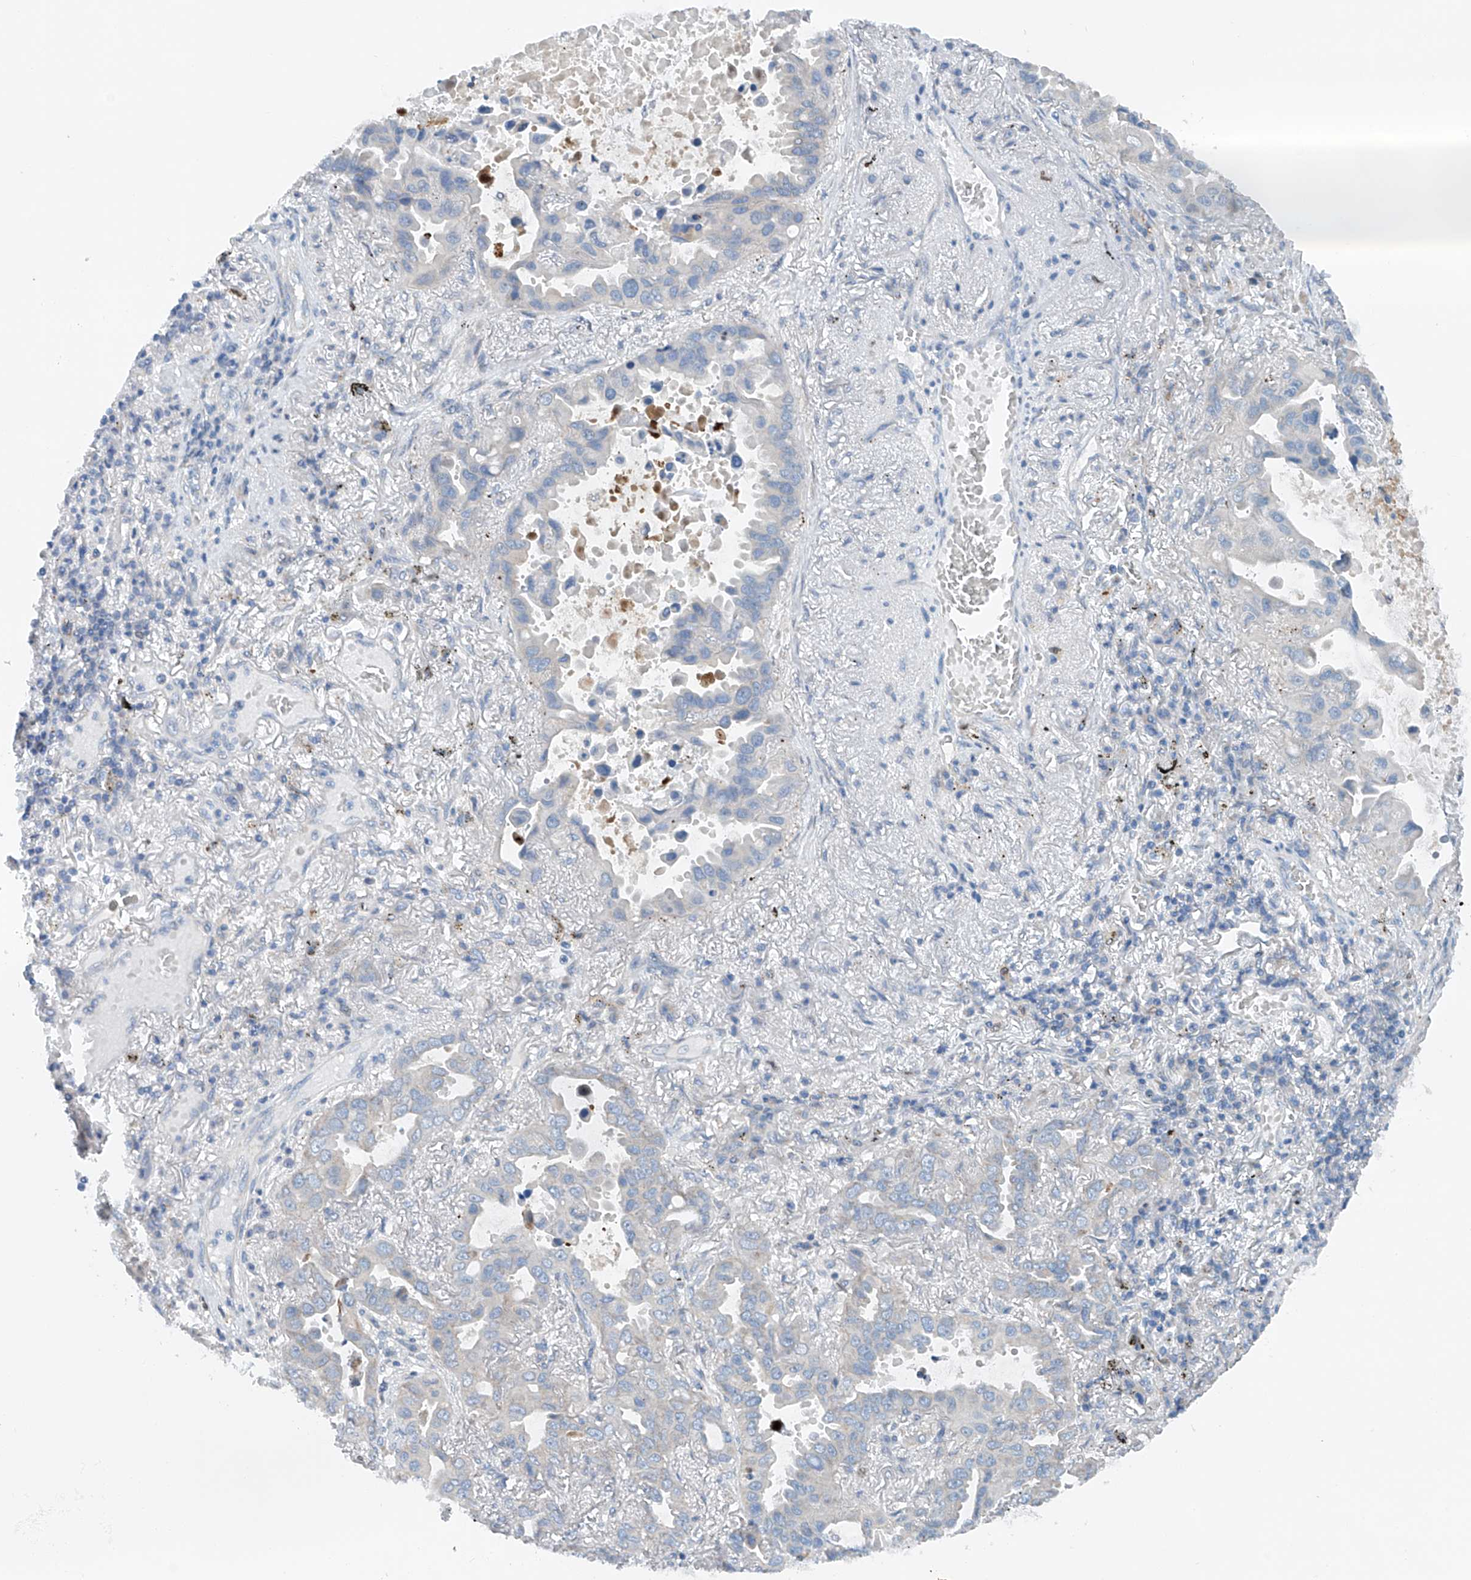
{"staining": {"intensity": "negative", "quantity": "none", "location": "none"}, "tissue": "lung cancer", "cell_type": "Tumor cells", "image_type": "cancer", "snomed": [{"axis": "morphology", "description": "Adenocarcinoma, NOS"}, {"axis": "topography", "description": "Lung"}], "caption": "Immunohistochemistry (IHC) histopathology image of neoplastic tissue: lung adenocarcinoma stained with DAB shows no significant protein staining in tumor cells.", "gene": "CEP85L", "patient": {"sex": "male", "age": 64}}